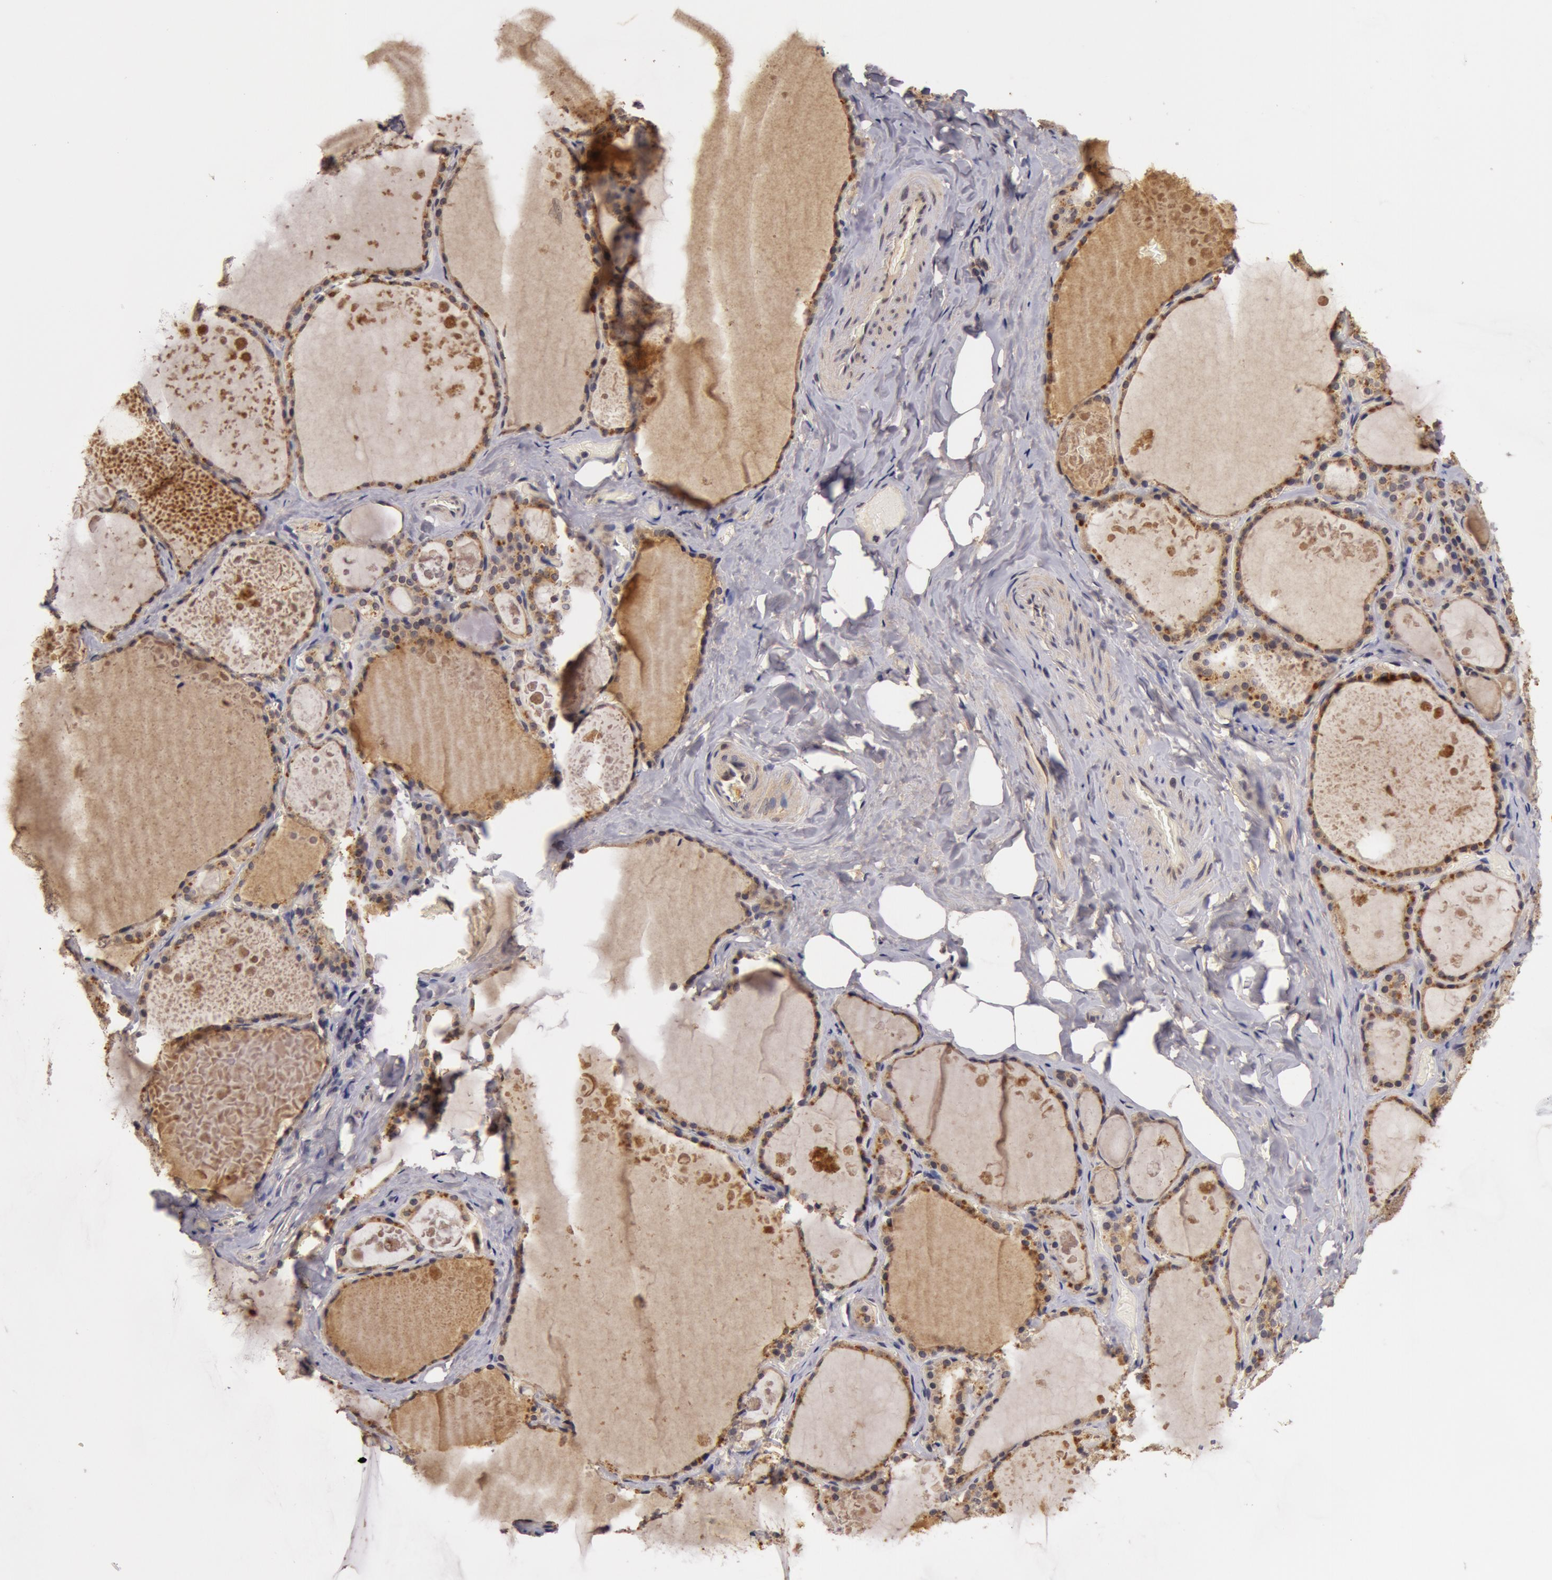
{"staining": {"intensity": "weak", "quantity": ">75%", "location": "cytoplasmic/membranous"}, "tissue": "thyroid gland", "cell_type": "Glandular cells", "image_type": "normal", "snomed": [{"axis": "morphology", "description": "Normal tissue, NOS"}, {"axis": "topography", "description": "Thyroid gland"}], "caption": "Protein positivity by immunohistochemistry shows weak cytoplasmic/membranous staining in approximately >75% of glandular cells in normal thyroid gland. The staining was performed using DAB (3,3'-diaminobenzidine) to visualize the protein expression in brown, while the nuclei were stained in blue with hematoxylin (Magnification: 20x).", "gene": "BCHE", "patient": {"sex": "male", "age": 61}}